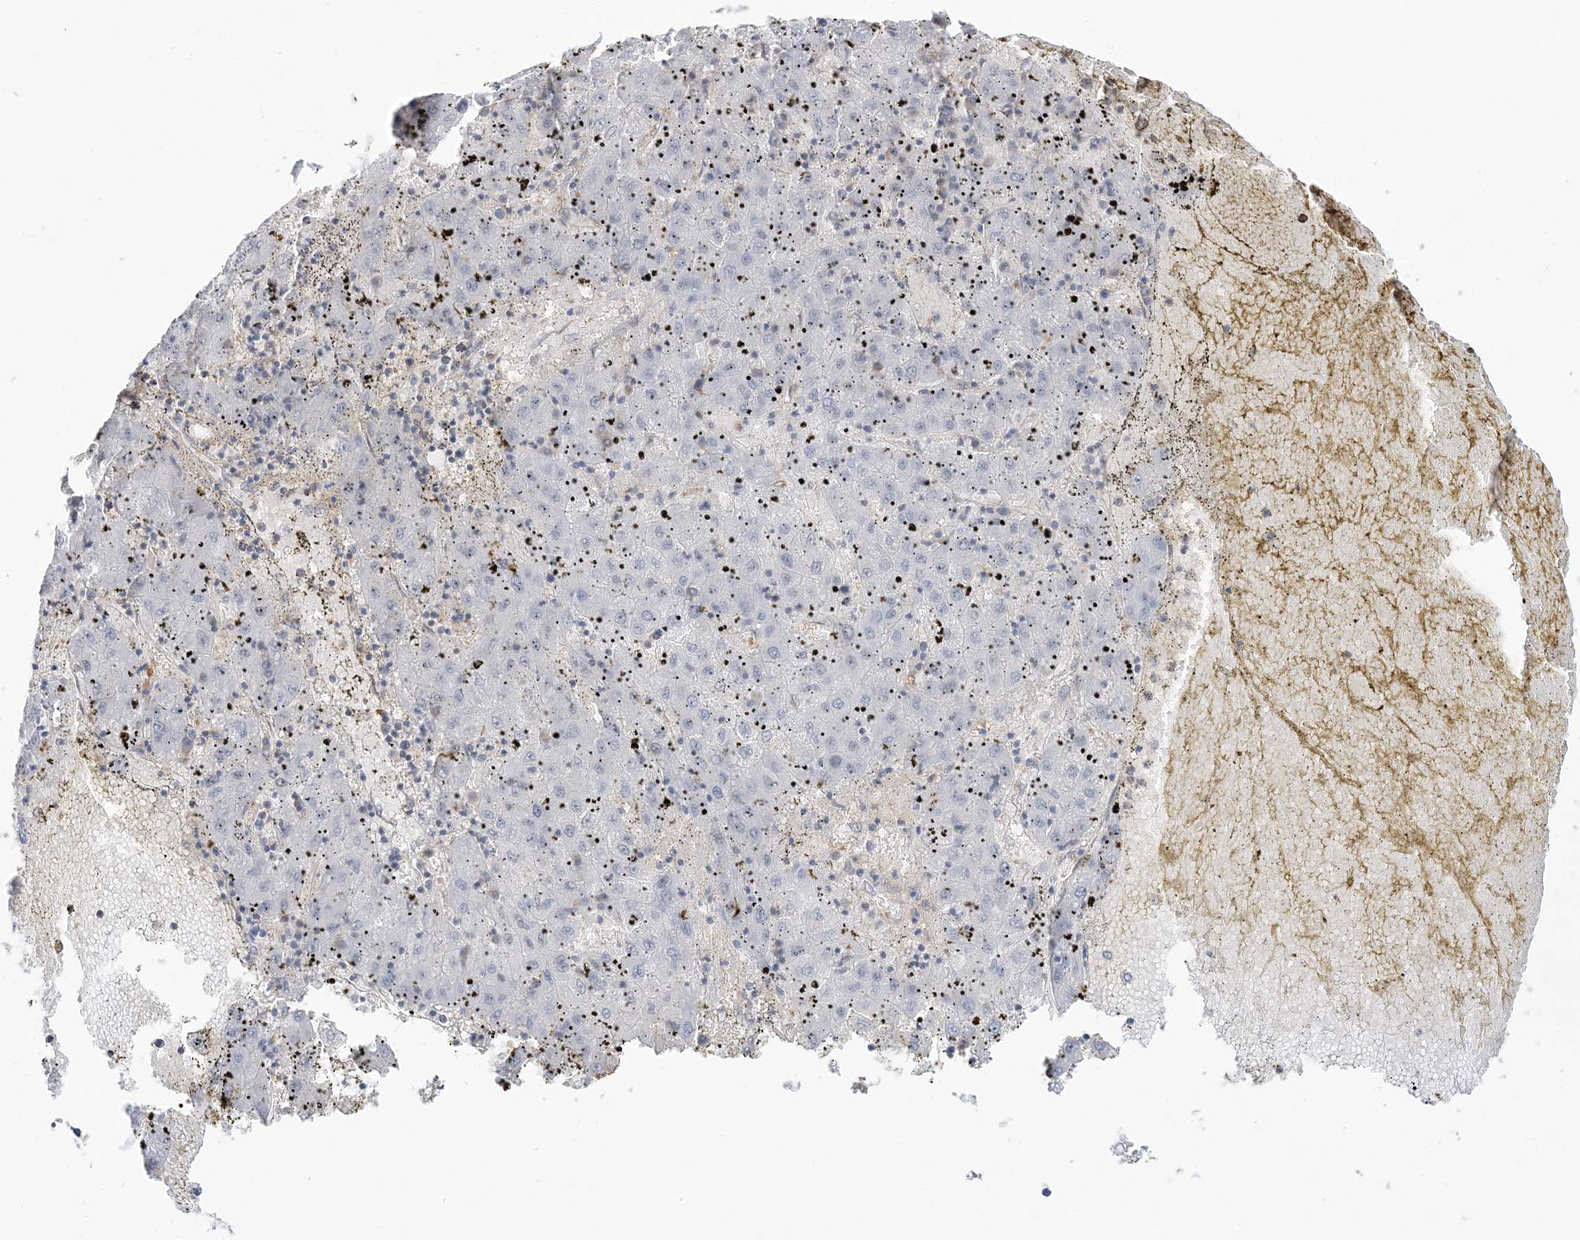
{"staining": {"intensity": "negative", "quantity": "none", "location": "none"}, "tissue": "liver cancer", "cell_type": "Tumor cells", "image_type": "cancer", "snomed": [{"axis": "morphology", "description": "Carcinoma, Hepatocellular, NOS"}, {"axis": "topography", "description": "Liver"}], "caption": "Tumor cells are negative for brown protein staining in hepatocellular carcinoma (liver).", "gene": "THADA", "patient": {"sex": "male", "age": 72}}